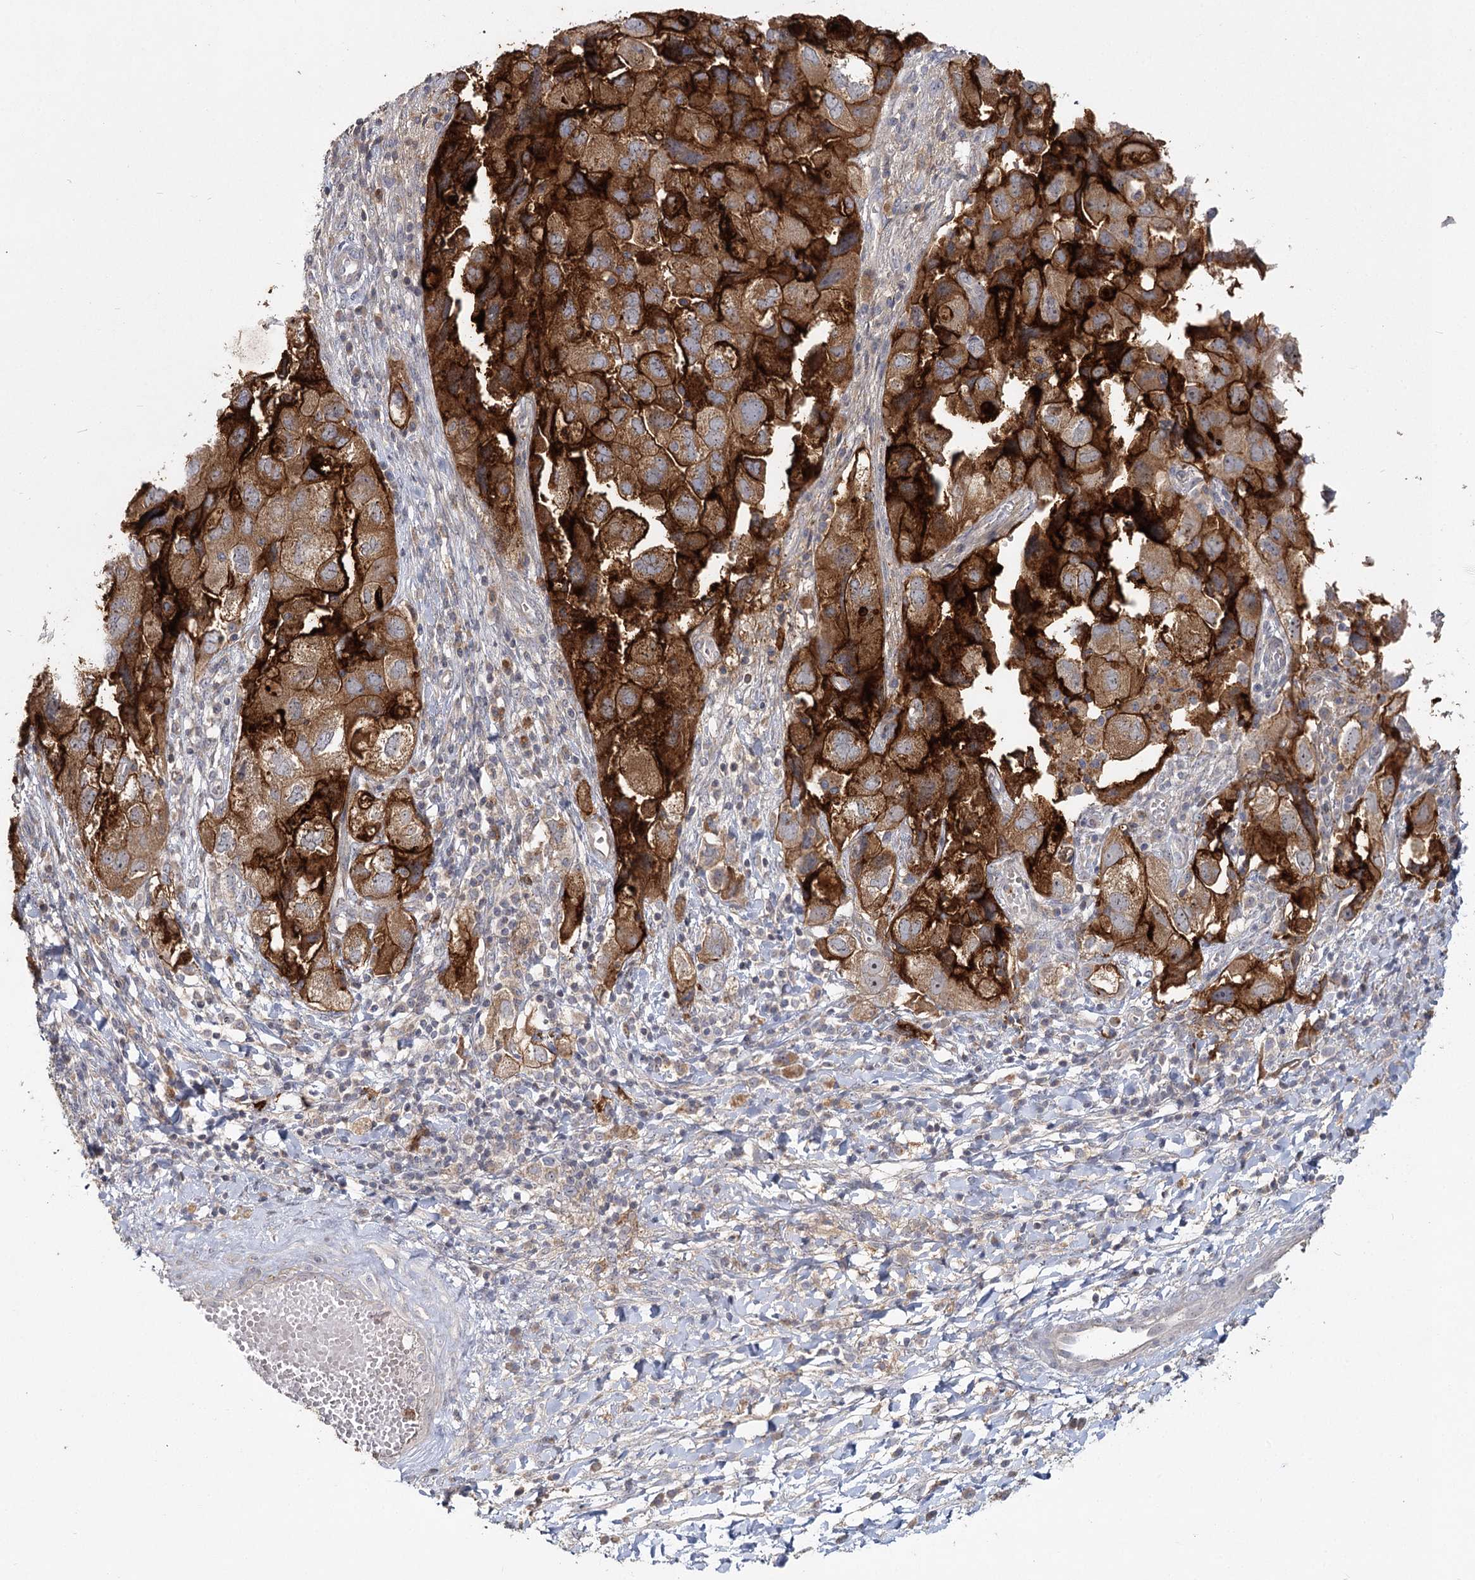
{"staining": {"intensity": "strong", "quantity": ">75%", "location": "cytoplasmic/membranous"}, "tissue": "ovarian cancer", "cell_type": "Tumor cells", "image_type": "cancer", "snomed": [{"axis": "morphology", "description": "Carcinoma, NOS"}, {"axis": "morphology", "description": "Cystadenocarcinoma, serous, NOS"}, {"axis": "topography", "description": "Ovary"}], "caption": "Protein analysis of ovarian cancer (serous cystadenocarcinoma) tissue shows strong cytoplasmic/membranous staining in about >75% of tumor cells.", "gene": "ANGPTL5", "patient": {"sex": "female", "age": 69}}